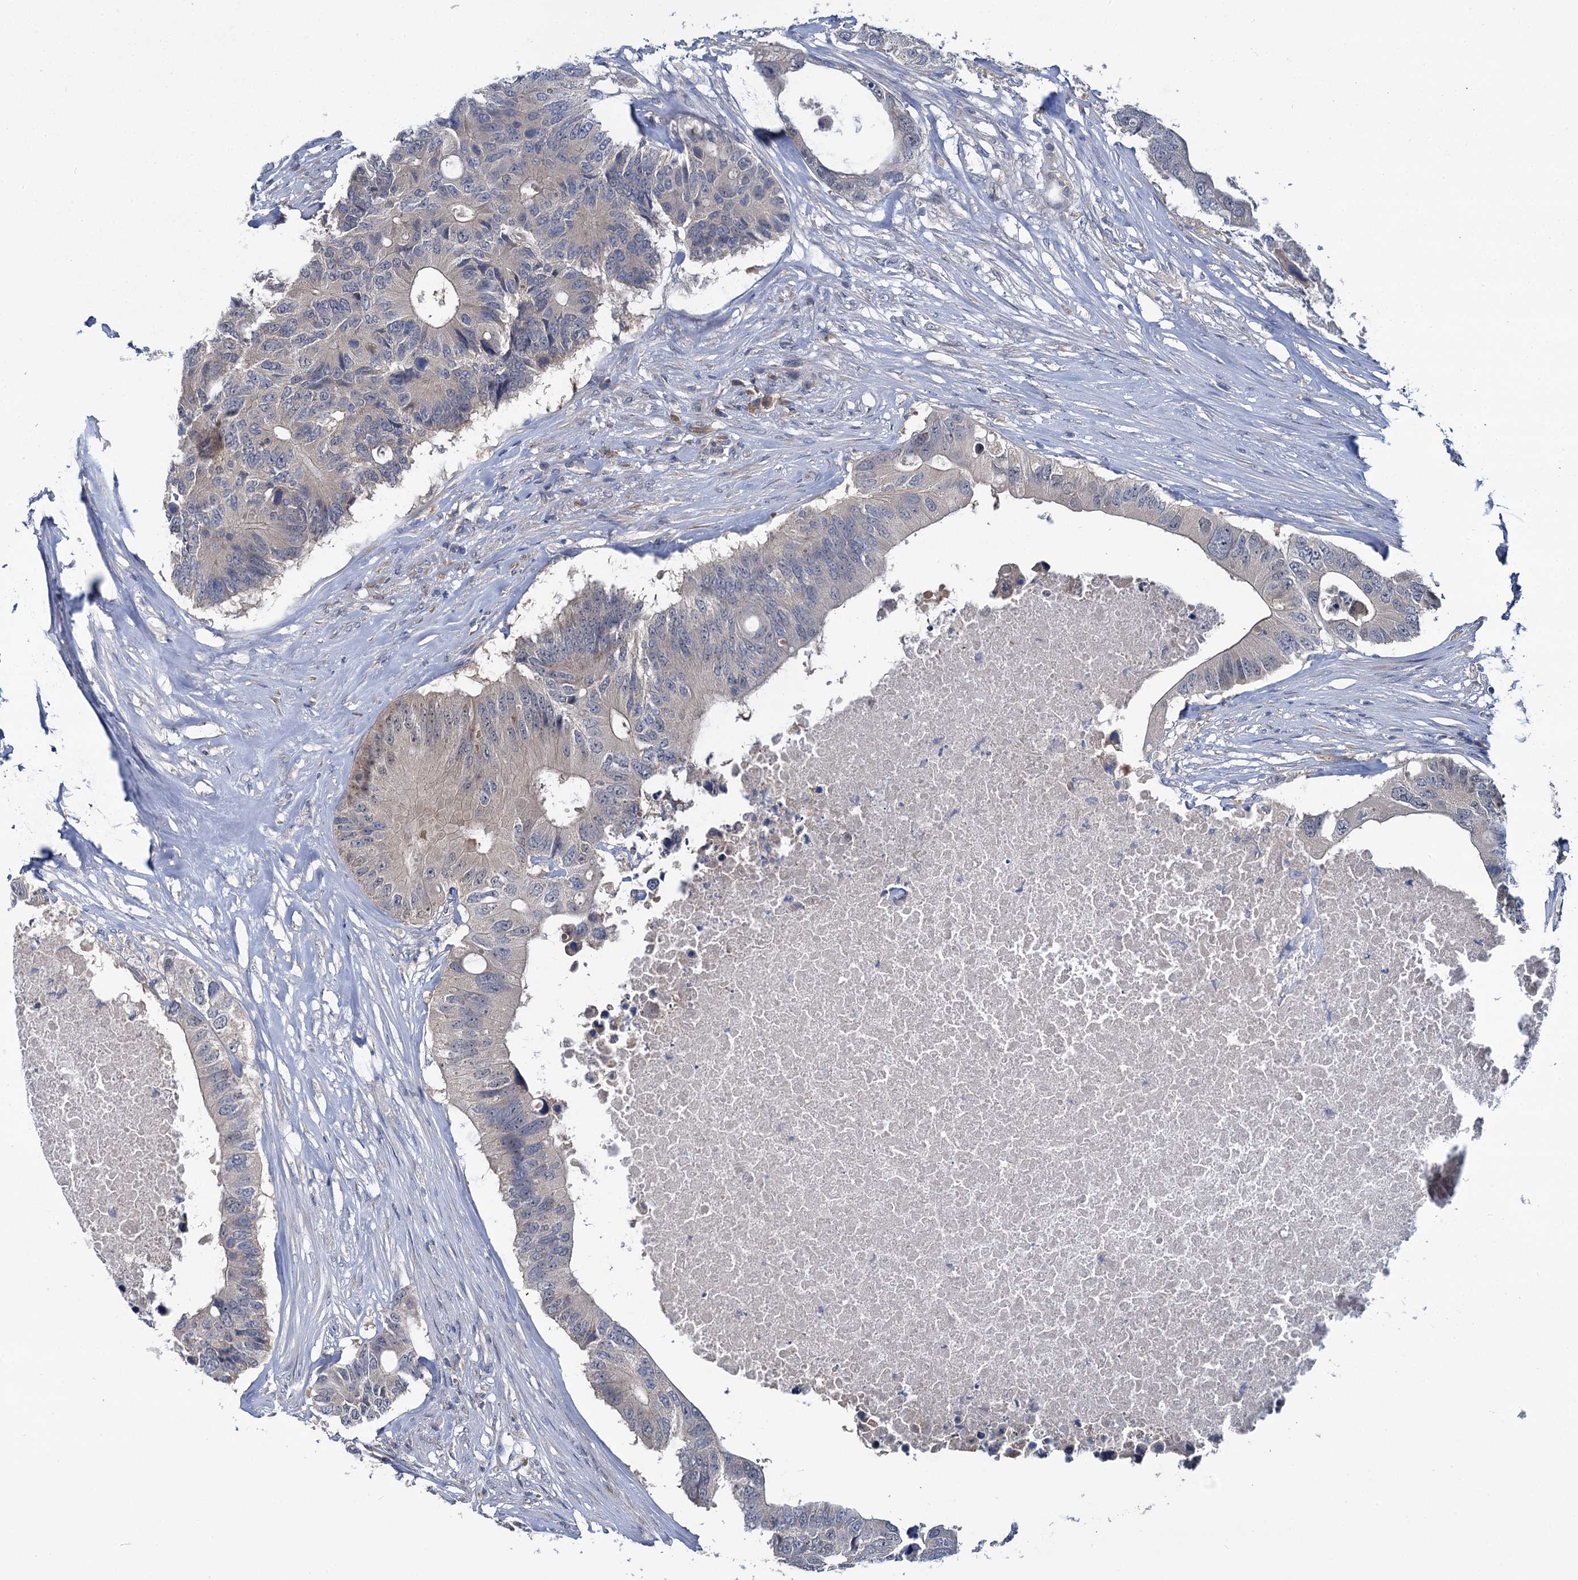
{"staining": {"intensity": "negative", "quantity": "none", "location": "none"}, "tissue": "colorectal cancer", "cell_type": "Tumor cells", "image_type": "cancer", "snomed": [{"axis": "morphology", "description": "Adenocarcinoma, NOS"}, {"axis": "topography", "description": "Colon"}], "caption": "DAB (3,3'-diaminobenzidine) immunohistochemical staining of human colorectal adenocarcinoma shows no significant positivity in tumor cells.", "gene": "ANKRD42", "patient": {"sex": "male", "age": 71}}